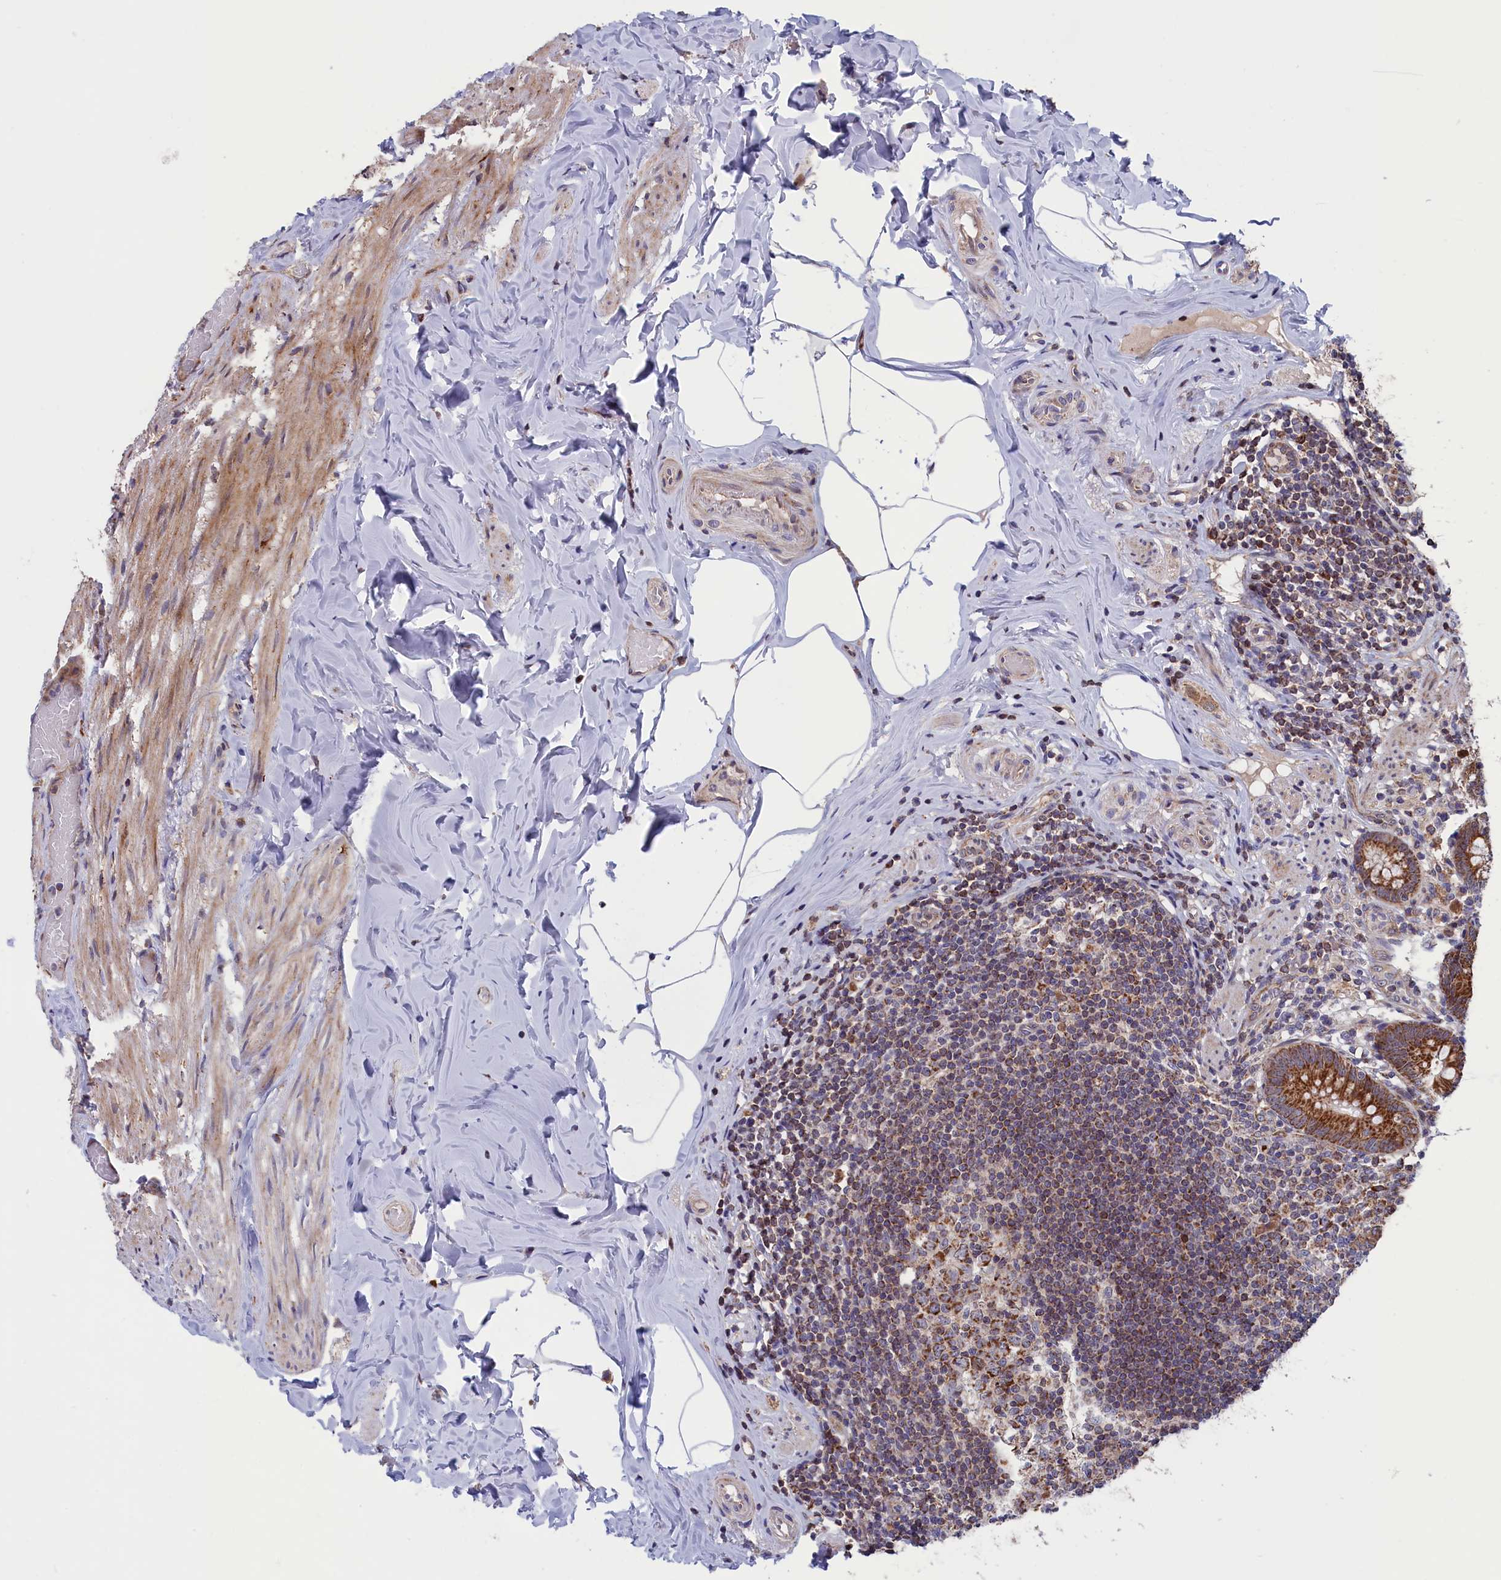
{"staining": {"intensity": "strong", "quantity": ">75%", "location": "cytoplasmic/membranous"}, "tissue": "appendix", "cell_type": "Glandular cells", "image_type": "normal", "snomed": [{"axis": "morphology", "description": "Normal tissue, NOS"}, {"axis": "topography", "description": "Appendix"}], "caption": "High-magnification brightfield microscopy of normal appendix stained with DAB (brown) and counterstained with hematoxylin (blue). glandular cells exhibit strong cytoplasmic/membranous staining is appreciated in approximately>75% of cells.", "gene": "TIMM44", "patient": {"sex": "male", "age": 55}}